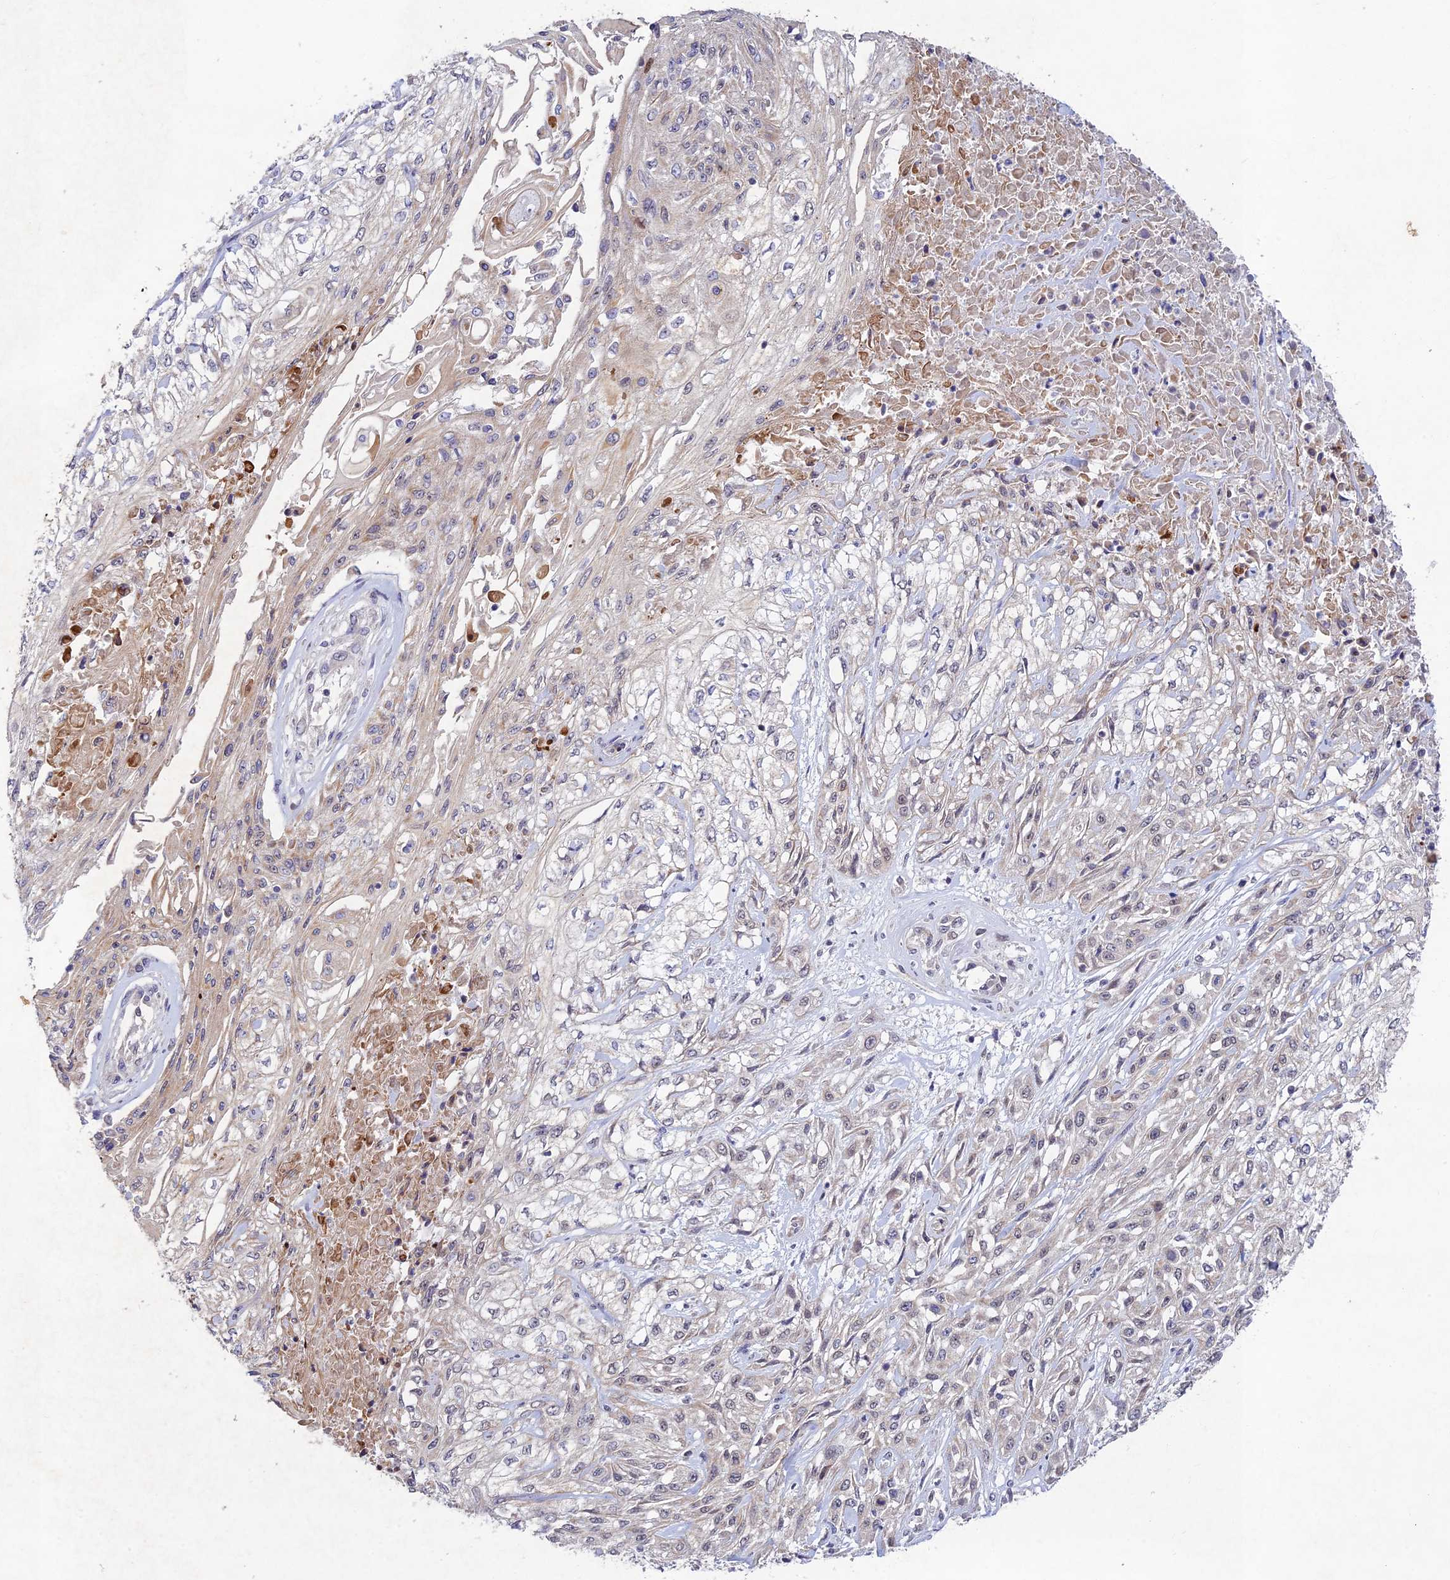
{"staining": {"intensity": "negative", "quantity": "none", "location": "none"}, "tissue": "skin cancer", "cell_type": "Tumor cells", "image_type": "cancer", "snomed": [{"axis": "morphology", "description": "Squamous cell carcinoma, NOS"}, {"axis": "morphology", "description": "Squamous cell carcinoma, metastatic, NOS"}, {"axis": "topography", "description": "Skin"}, {"axis": "topography", "description": "Lymph node"}], "caption": "DAB (3,3'-diaminobenzidine) immunohistochemical staining of squamous cell carcinoma (skin) displays no significant positivity in tumor cells.", "gene": "RAVER1", "patient": {"sex": "male", "age": 75}}